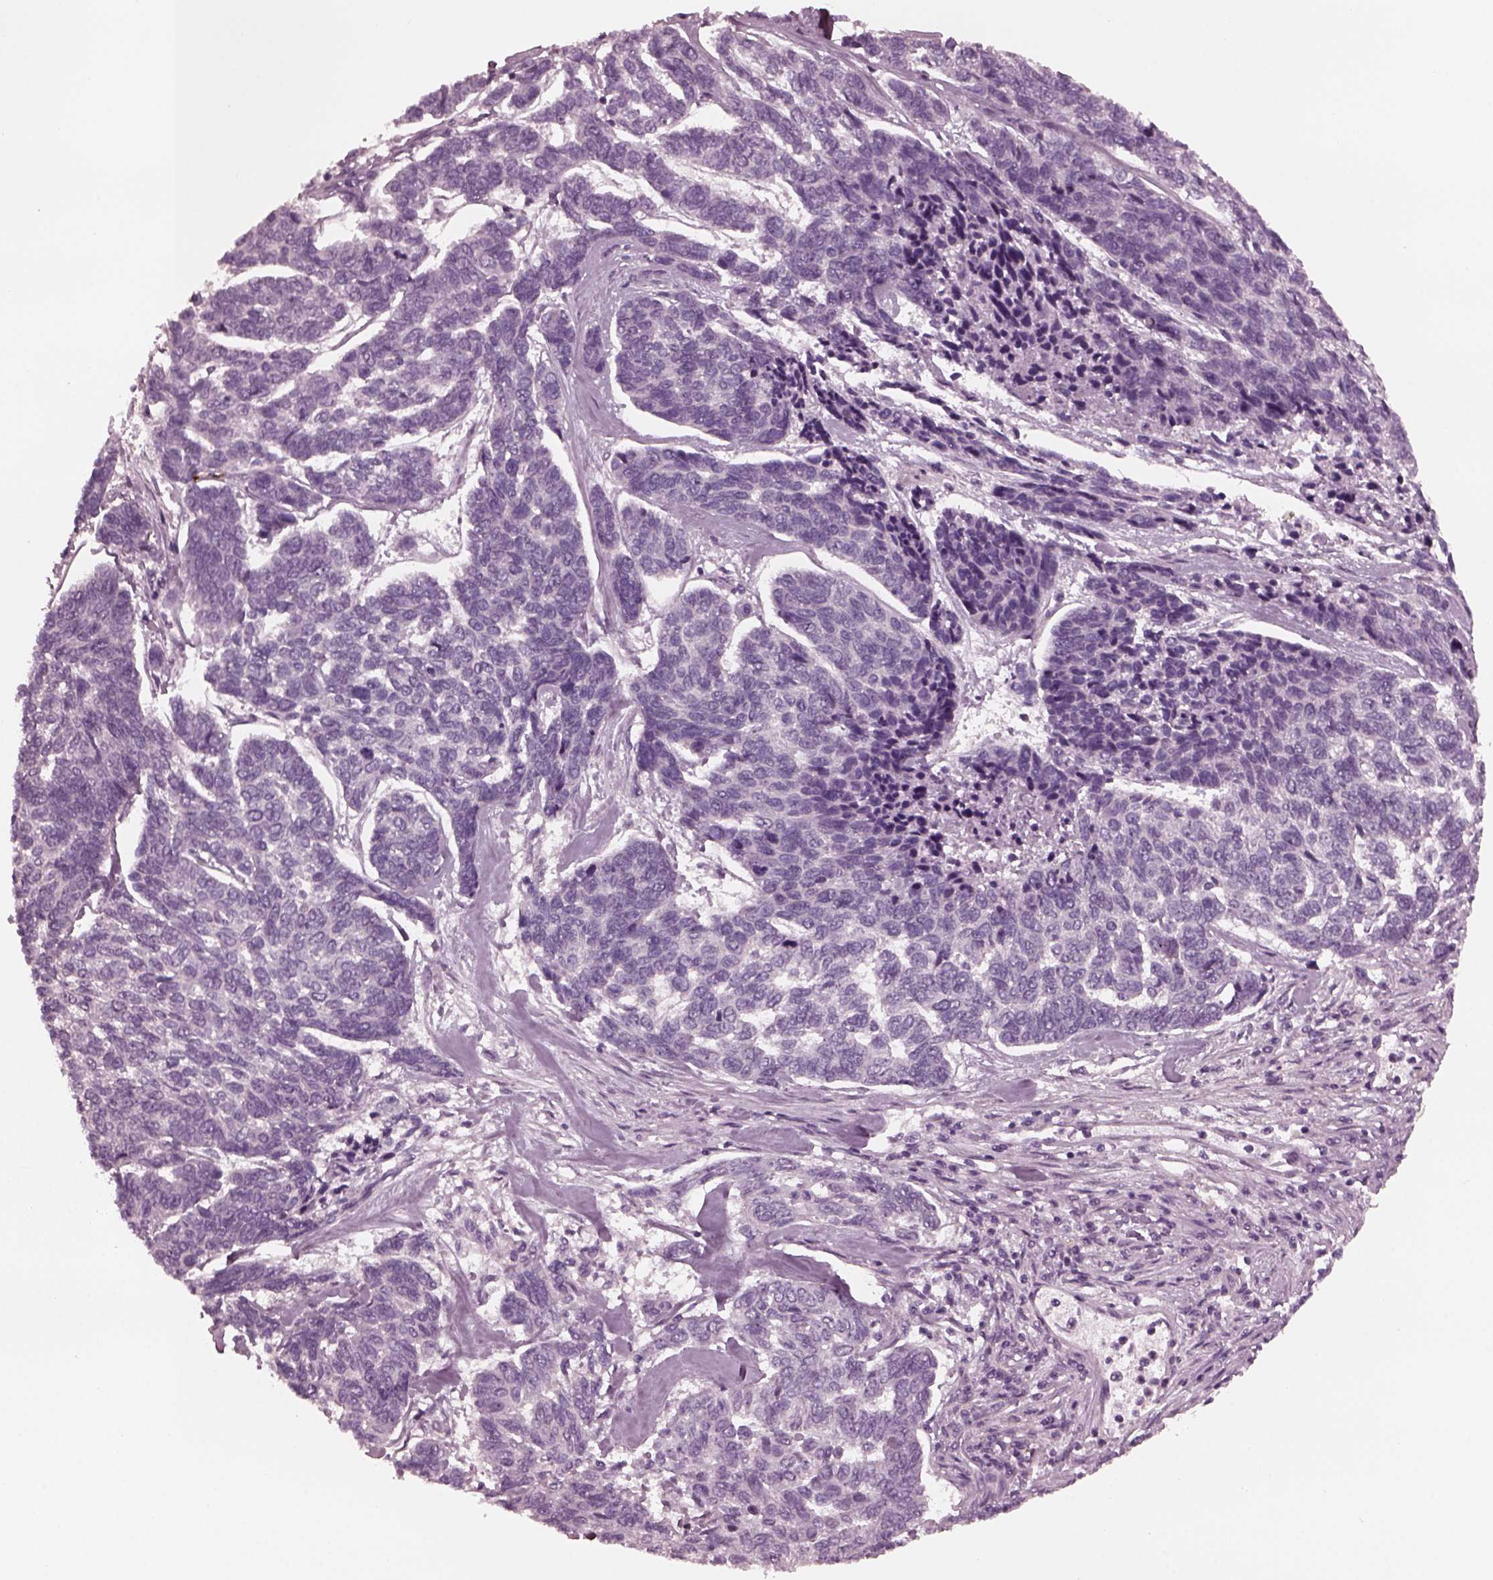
{"staining": {"intensity": "negative", "quantity": "none", "location": "none"}, "tissue": "skin cancer", "cell_type": "Tumor cells", "image_type": "cancer", "snomed": [{"axis": "morphology", "description": "Basal cell carcinoma"}, {"axis": "topography", "description": "Skin"}], "caption": "A high-resolution image shows immunohistochemistry staining of skin cancer, which shows no significant expression in tumor cells. The staining was performed using DAB to visualize the protein expression in brown, while the nuclei were stained in blue with hematoxylin (Magnification: 20x).", "gene": "YY2", "patient": {"sex": "female", "age": 65}}